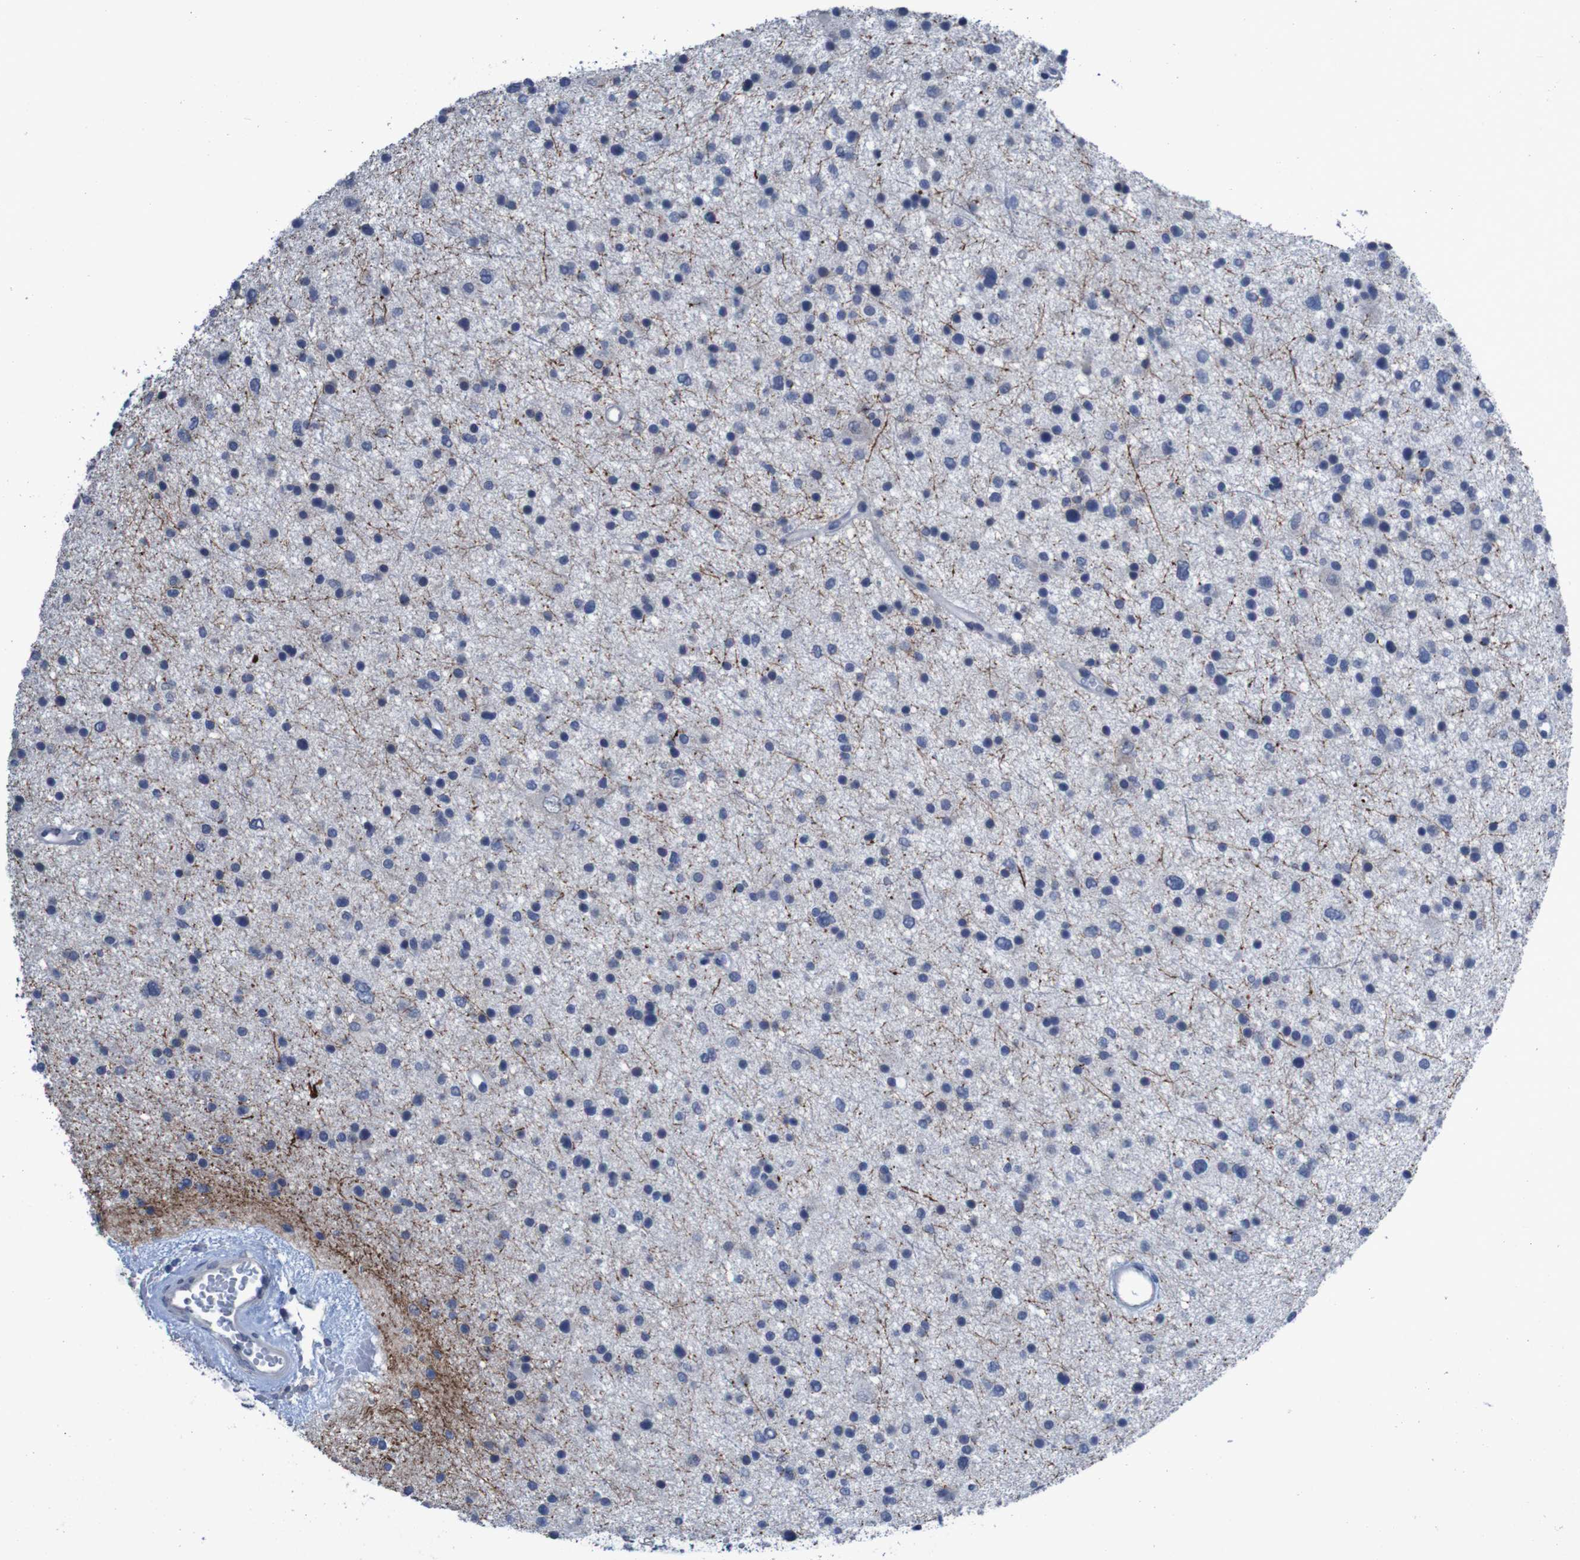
{"staining": {"intensity": "negative", "quantity": "none", "location": "none"}, "tissue": "glioma", "cell_type": "Tumor cells", "image_type": "cancer", "snomed": [{"axis": "morphology", "description": "Glioma, malignant, Low grade"}, {"axis": "topography", "description": "Brain"}], "caption": "Micrograph shows no protein positivity in tumor cells of malignant glioma (low-grade) tissue. (Immunohistochemistry (ihc), brightfield microscopy, high magnification).", "gene": "CLDN18", "patient": {"sex": "female", "age": 37}}